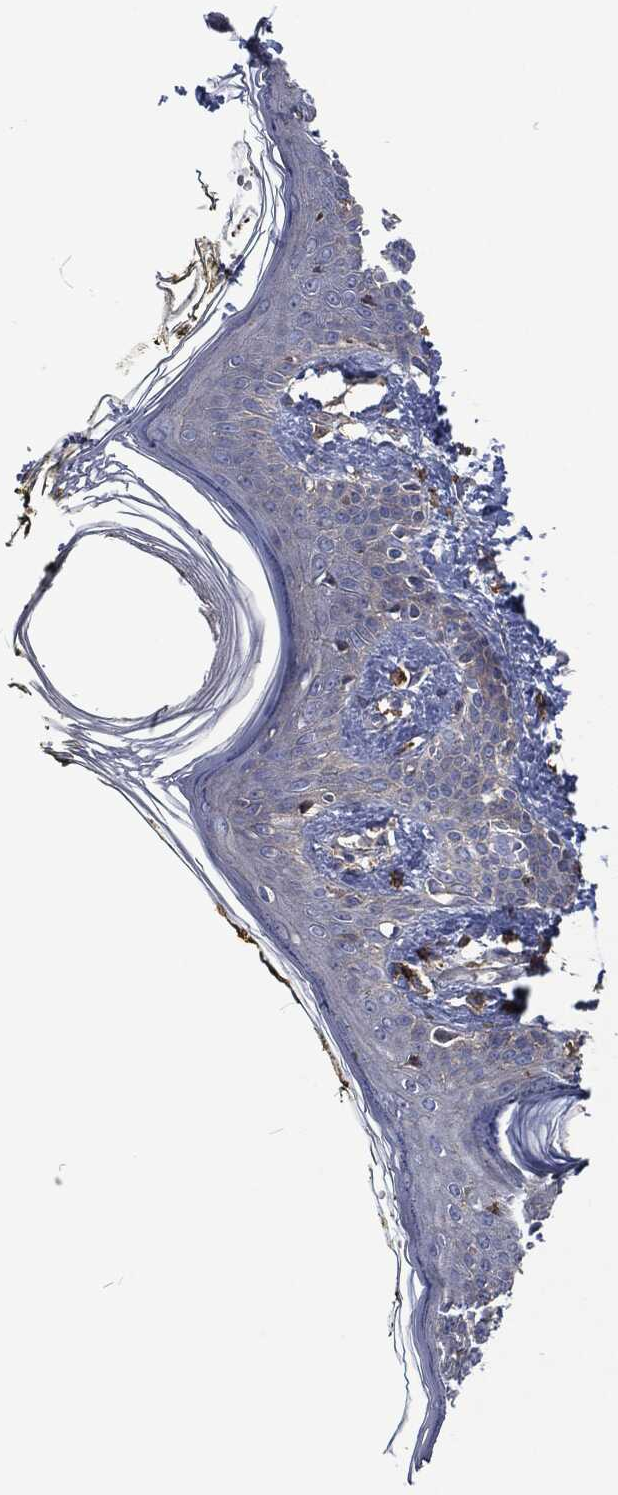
{"staining": {"intensity": "negative", "quantity": "none", "location": "none"}, "tissue": "skin", "cell_type": "Fibroblasts", "image_type": "normal", "snomed": [{"axis": "morphology", "description": "Normal tissue, NOS"}, {"axis": "topography", "description": "Skin"}], "caption": "Skin stained for a protein using immunohistochemistry (IHC) displays no expression fibroblasts.", "gene": "LGALS9", "patient": {"sex": "male", "age": 76}}